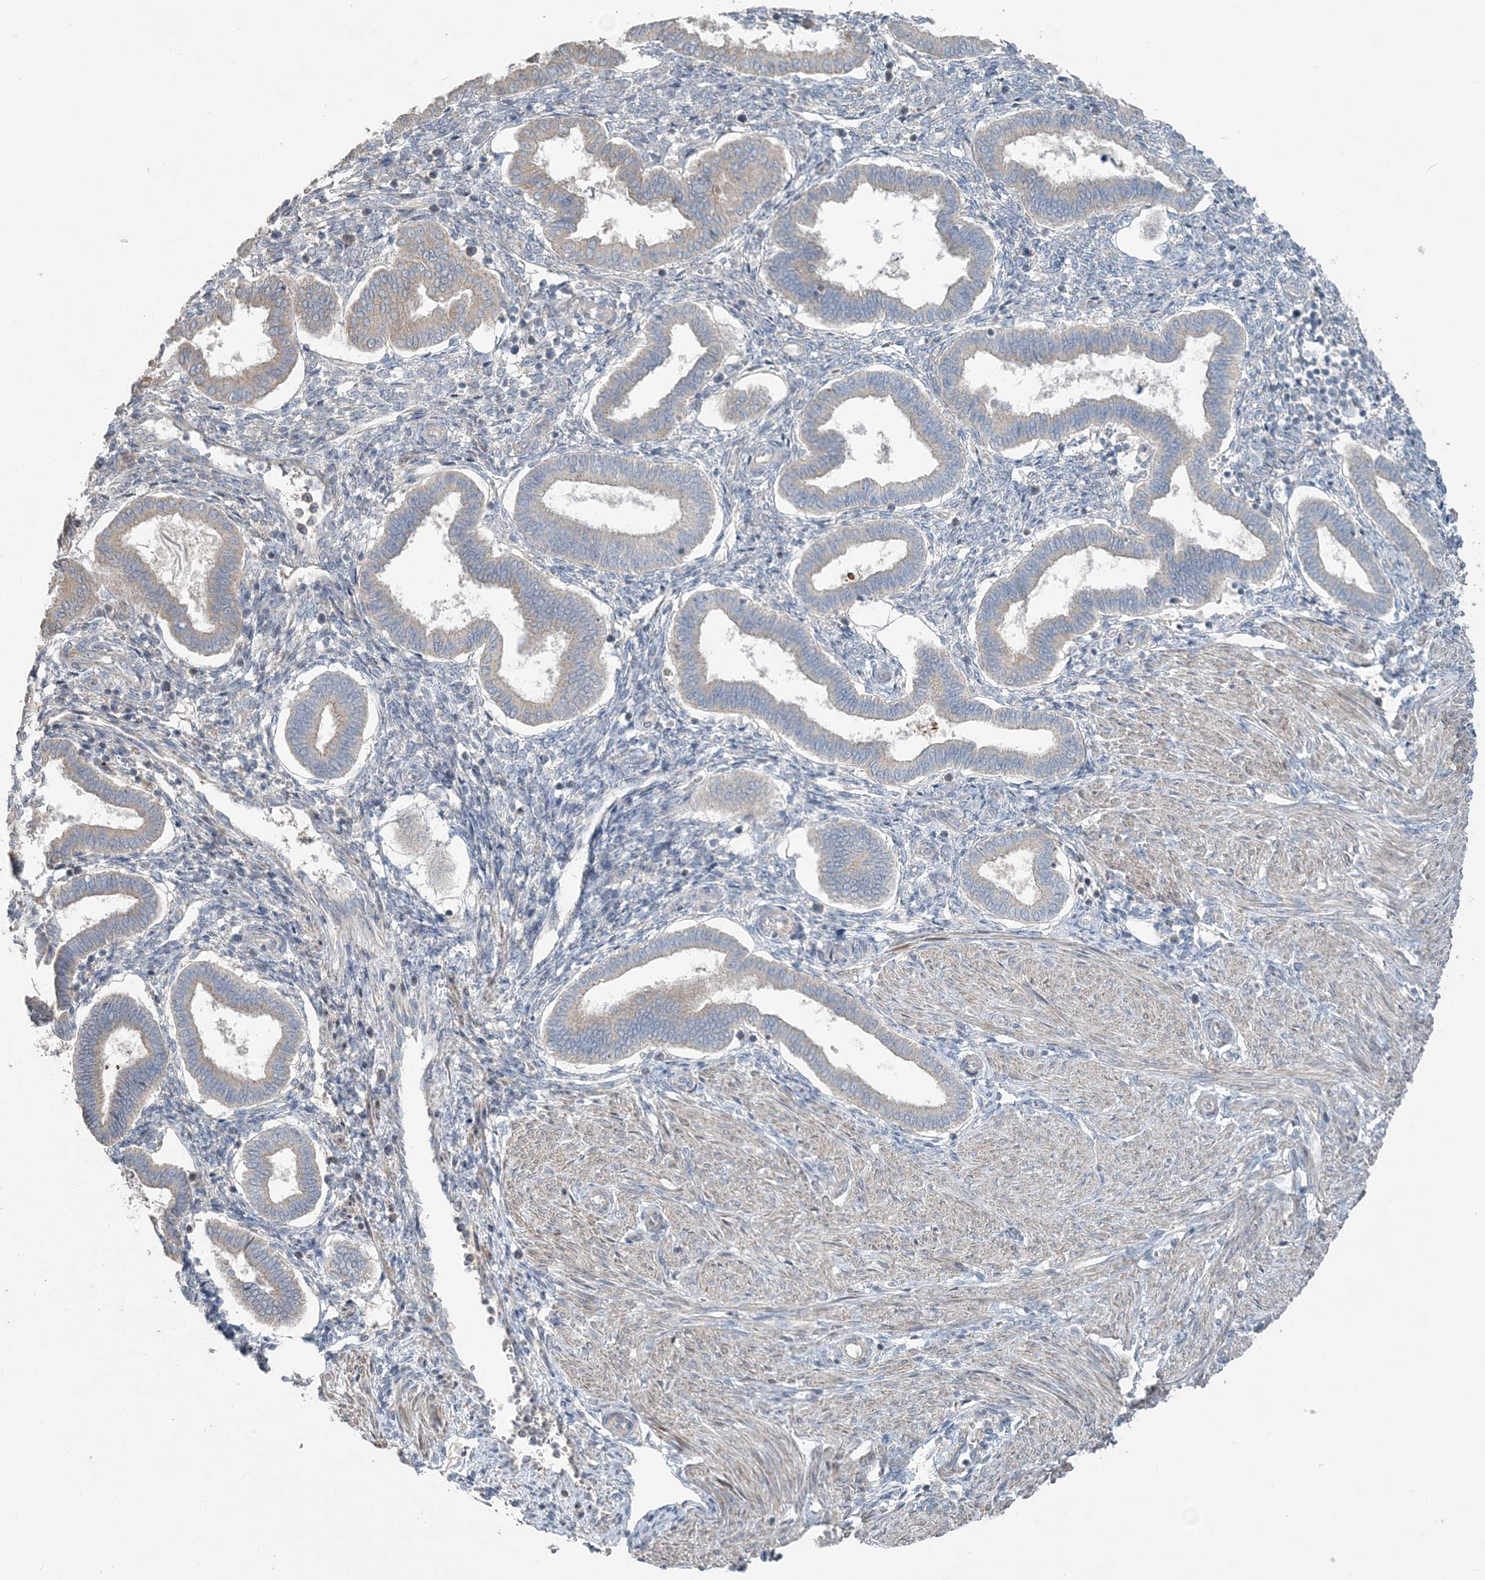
{"staining": {"intensity": "negative", "quantity": "none", "location": "none"}, "tissue": "endometrium", "cell_type": "Cells in endometrial stroma", "image_type": "normal", "snomed": [{"axis": "morphology", "description": "Normal tissue, NOS"}, {"axis": "topography", "description": "Endometrium"}], "caption": "Immunohistochemistry histopathology image of unremarkable endometrium: endometrium stained with DAB (3,3'-diaminobenzidine) reveals no significant protein staining in cells in endometrial stroma. Nuclei are stained in blue.", "gene": "SLC4A10", "patient": {"sex": "female", "age": 24}}